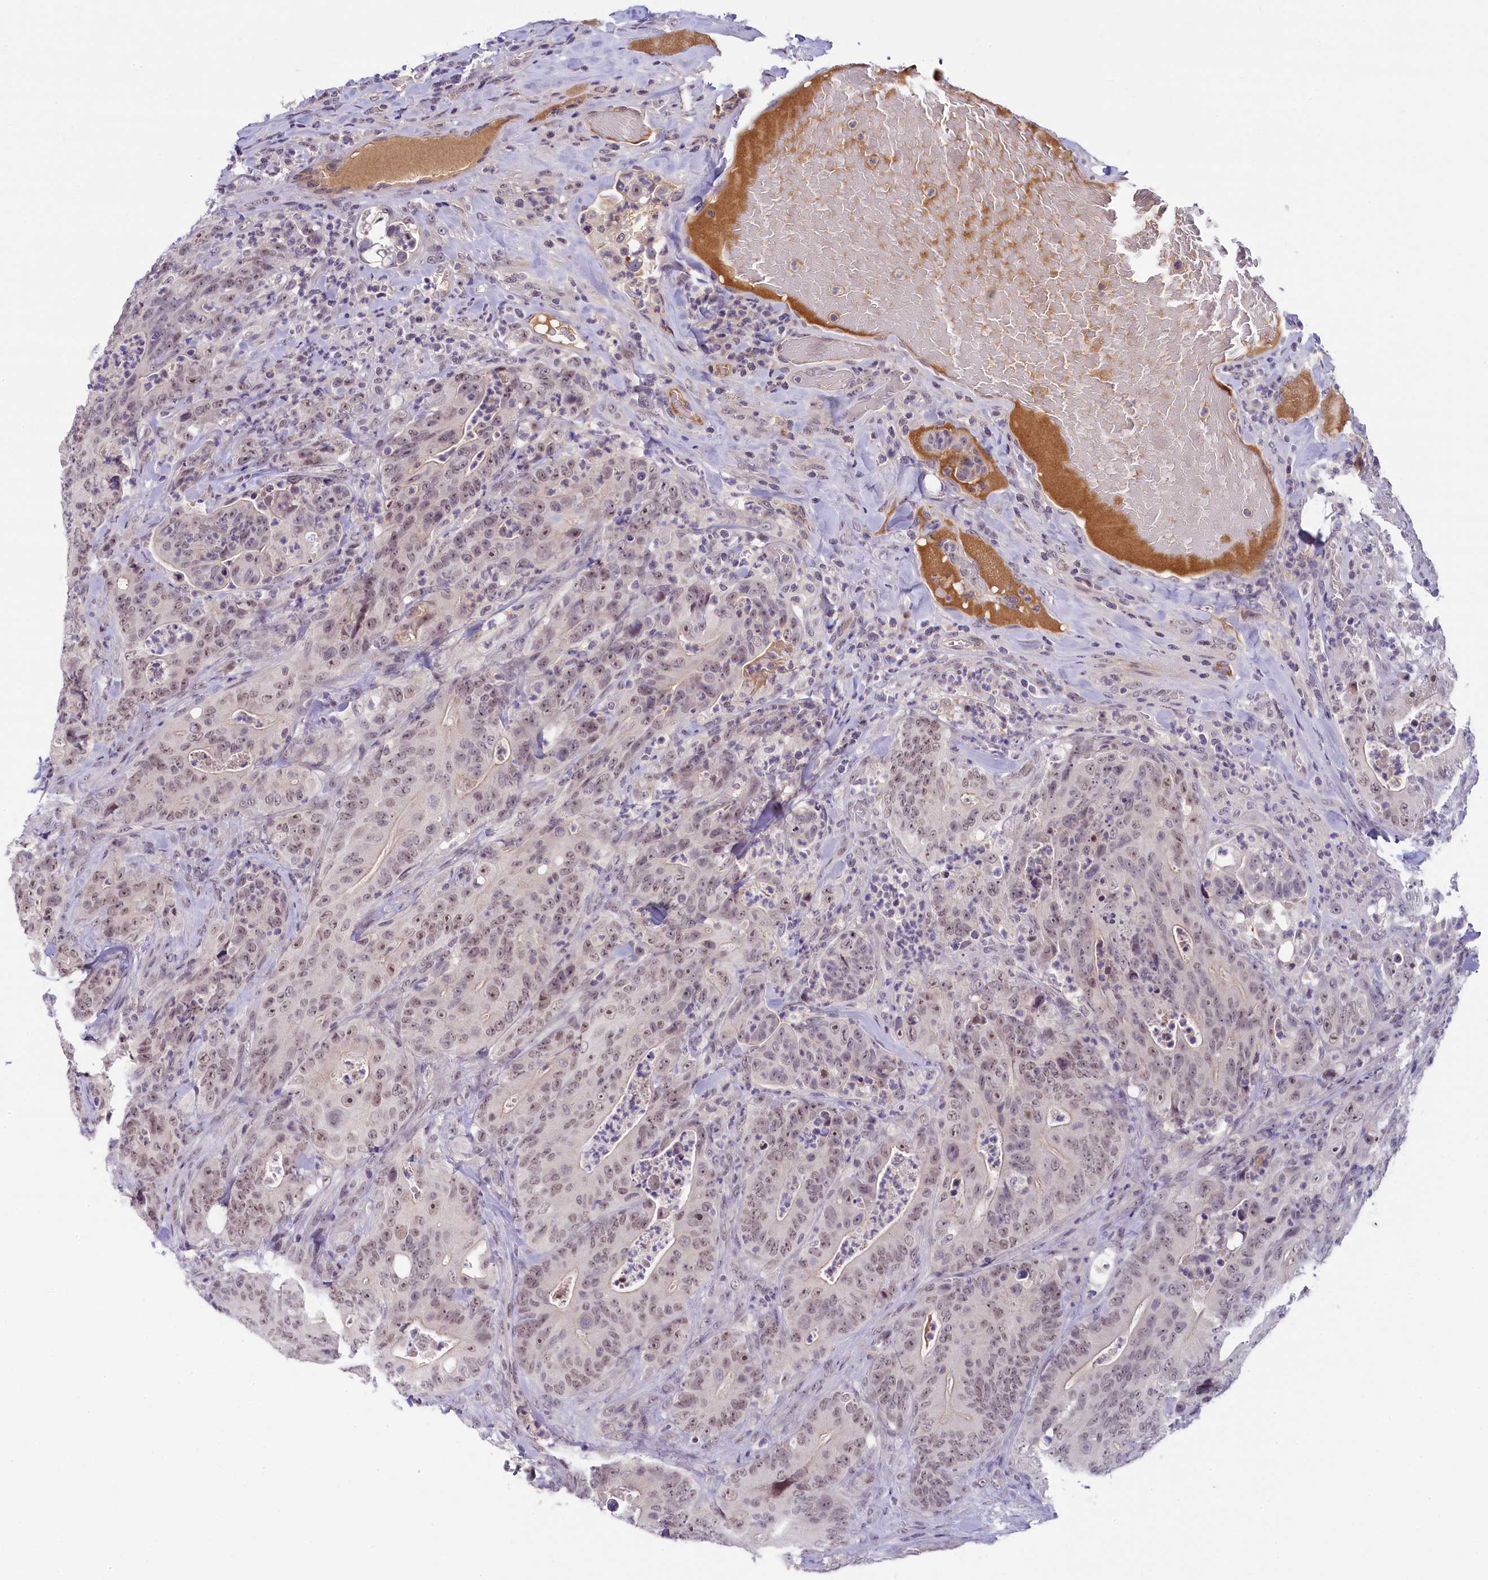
{"staining": {"intensity": "weak", "quantity": ">75%", "location": "nuclear"}, "tissue": "colorectal cancer", "cell_type": "Tumor cells", "image_type": "cancer", "snomed": [{"axis": "morphology", "description": "Normal tissue, NOS"}, {"axis": "topography", "description": "Colon"}], "caption": "Protein expression analysis of colorectal cancer demonstrates weak nuclear staining in about >75% of tumor cells.", "gene": "CRAMP1", "patient": {"sex": "female", "age": 82}}